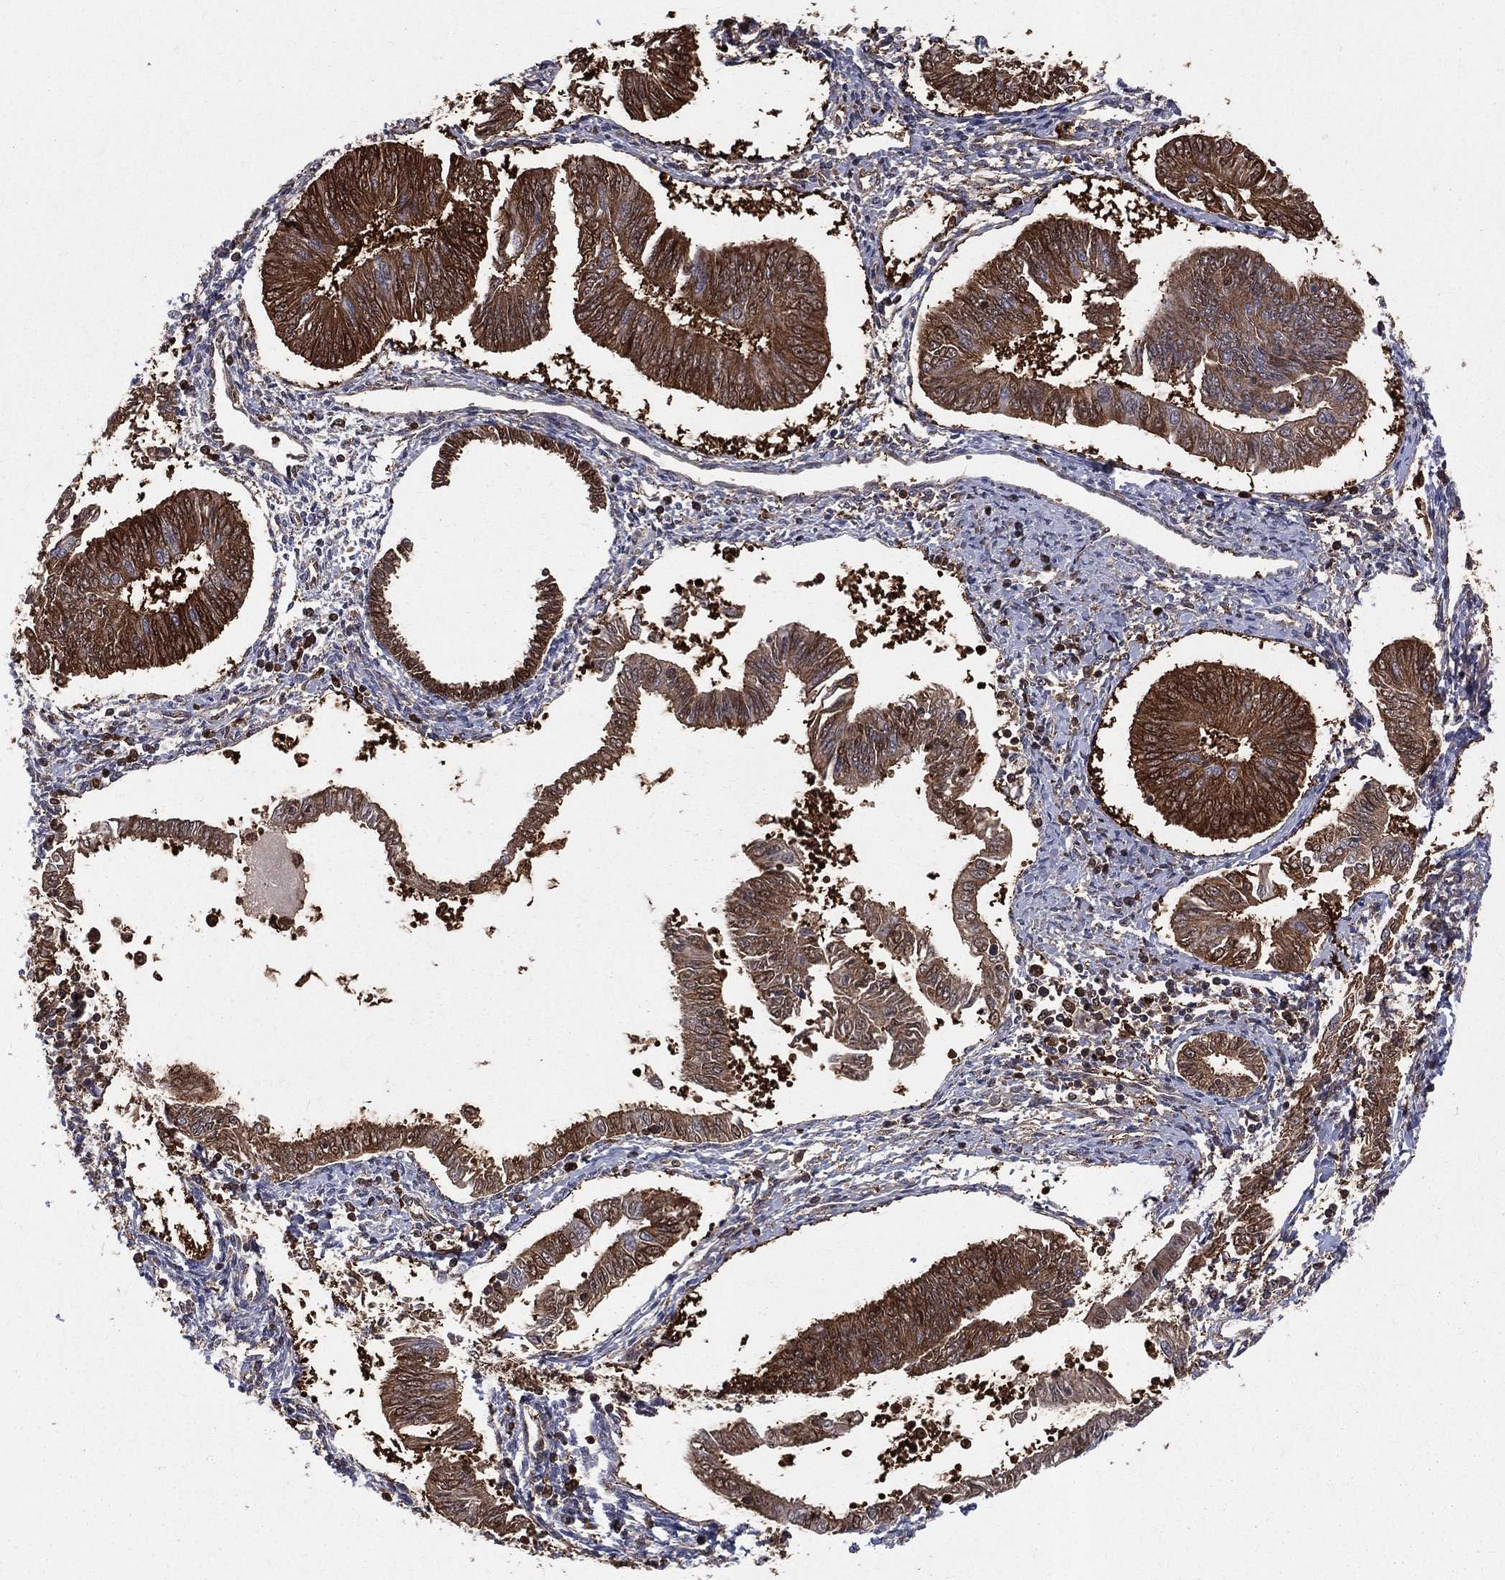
{"staining": {"intensity": "strong", "quantity": "25%-75%", "location": "cytoplasmic/membranous"}, "tissue": "endometrial cancer", "cell_type": "Tumor cells", "image_type": "cancer", "snomed": [{"axis": "morphology", "description": "Adenocarcinoma, NOS"}, {"axis": "topography", "description": "Endometrium"}], "caption": "Endometrial adenocarcinoma tissue demonstrates strong cytoplasmic/membranous positivity in about 25%-75% of tumor cells, visualized by immunohistochemistry.", "gene": "ENO1", "patient": {"sex": "female", "age": 58}}